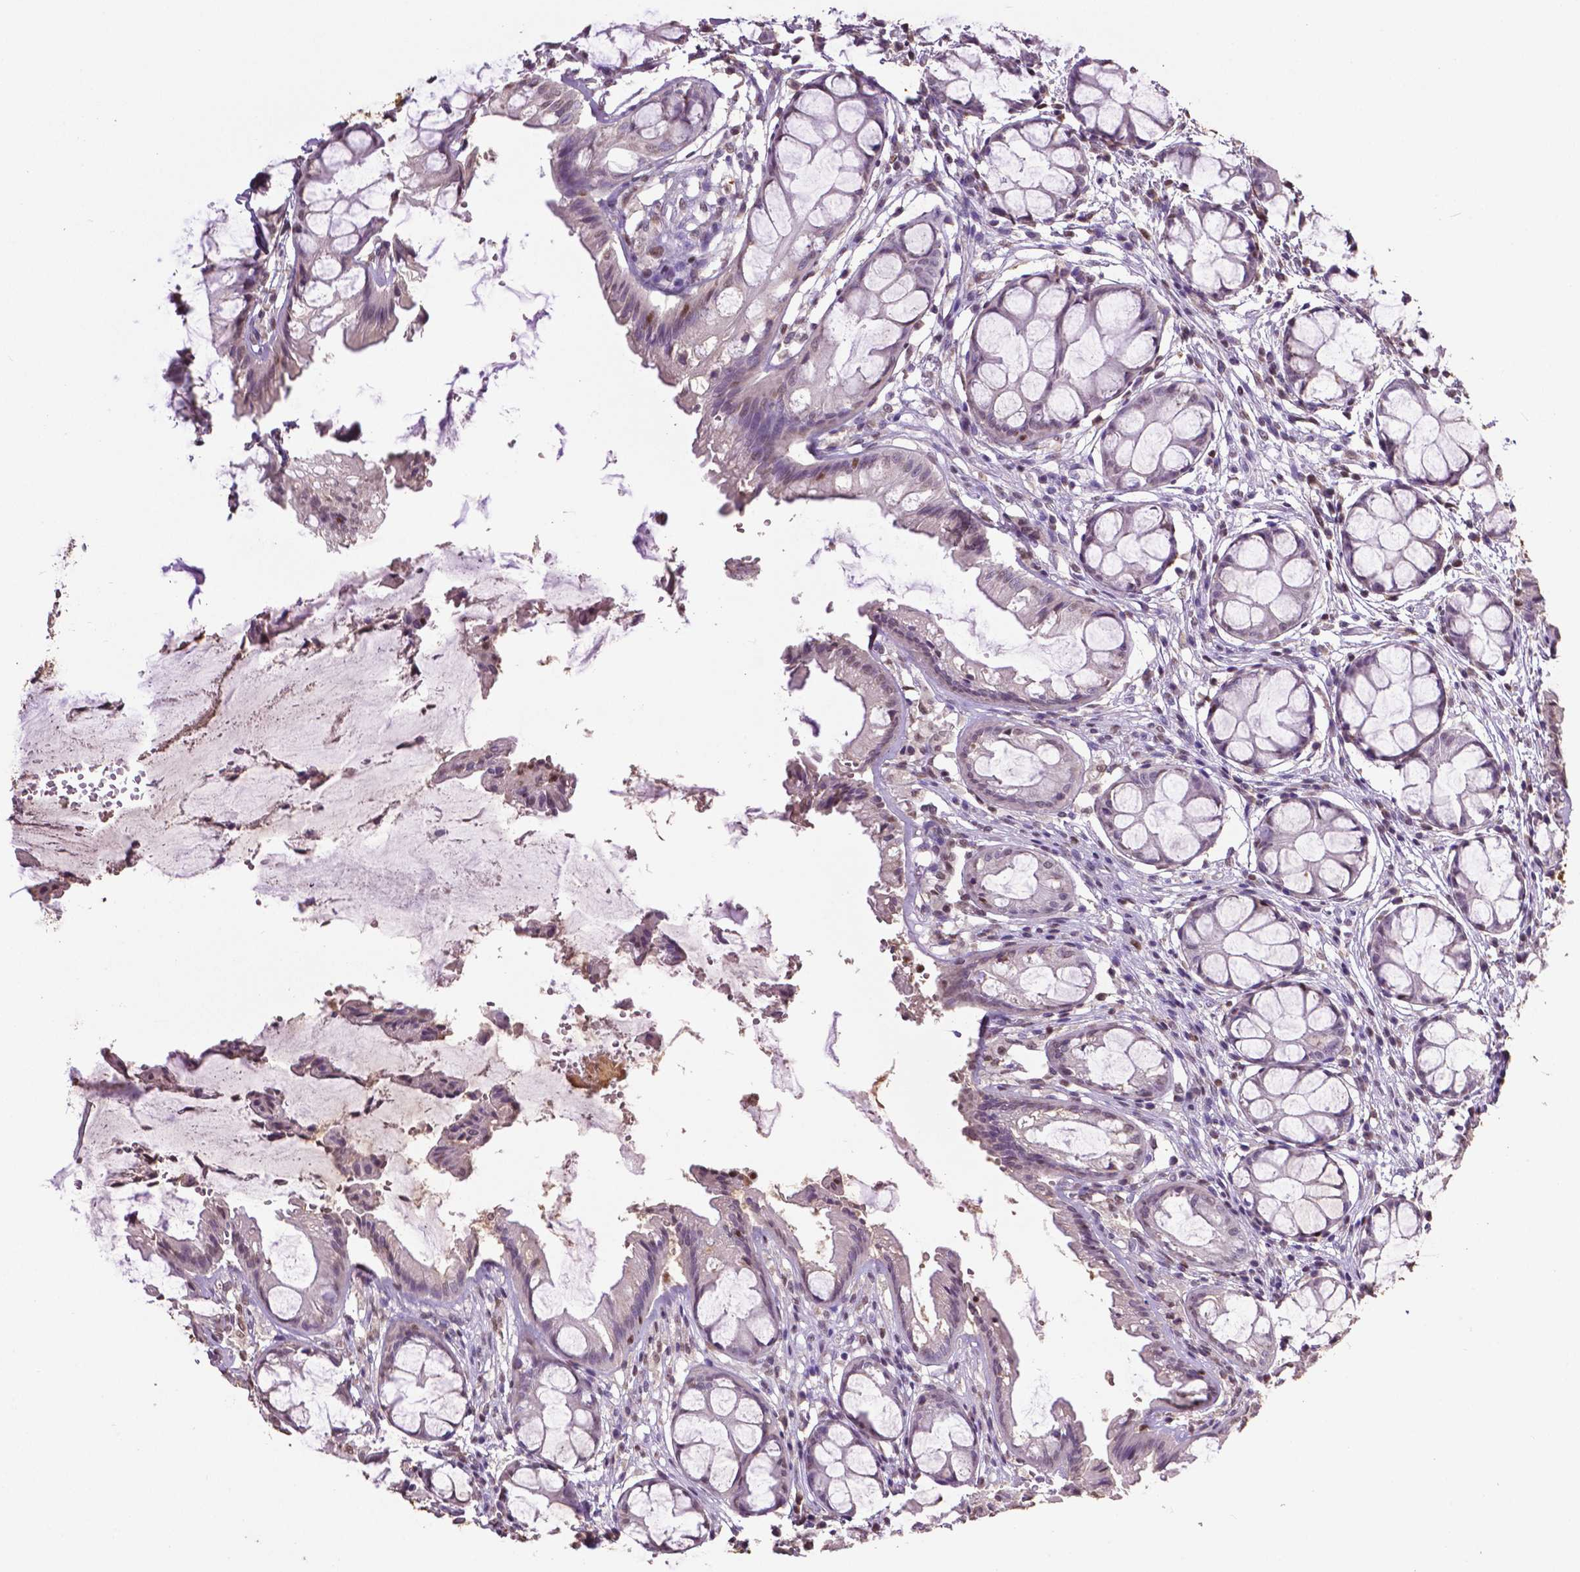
{"staining": {"intensity": "negative", "quantity": "none", "location": "none"}, "tissue": "rectum", "cell_type": "Glandular cells", "image_type": "normal", "snomed": [{"axis": "morphology", "description": "Normal tissue, NOS"}, {"axis": "topography", "description": "Rectum"}], "caption": "Protein analysis of normal rectum shows no significant staining in glandular cells.", "gene": "RUNX3", "patient": {"sex": "female", "age": 62}}